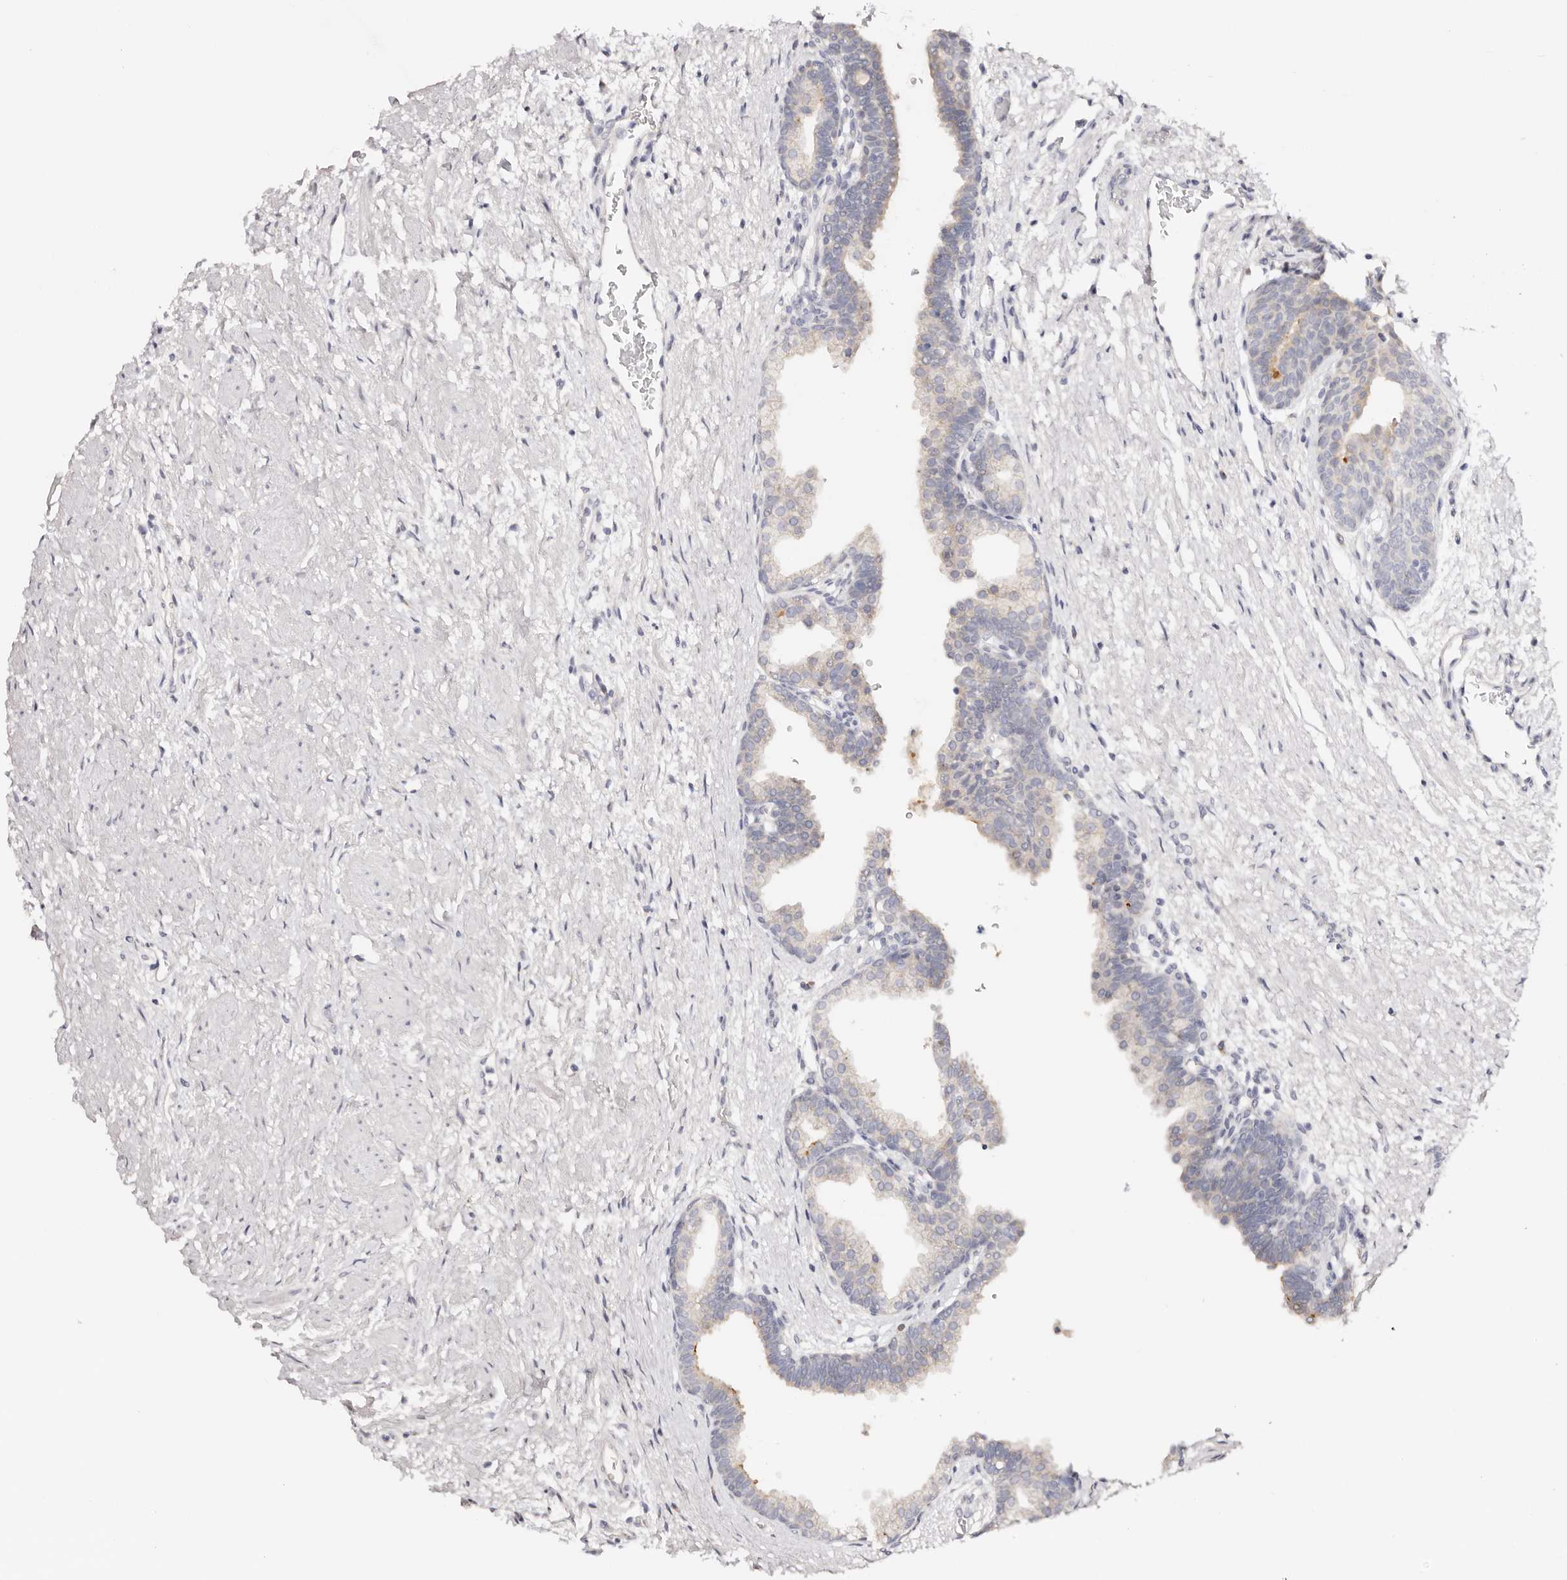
{"staining": {"intensity": "weak", "quantity": "<25%", "location": "cytoplasmic/membranous"}, "tissue": "prostate", "cell_type": "Glandular cells", "image_type": "normal", "snomed": [{"axis": "morphology", "description": "Normal tissue, NOS"}, {"axis": "topography", "description": "Prostate"}], "caption": "Human prostate stained for a protein using immunohistochemistry (IHC) exhibits no expression in glandular cells.", "gene": "DNASE1", "patient": {"sex": "male", "age": 48}}